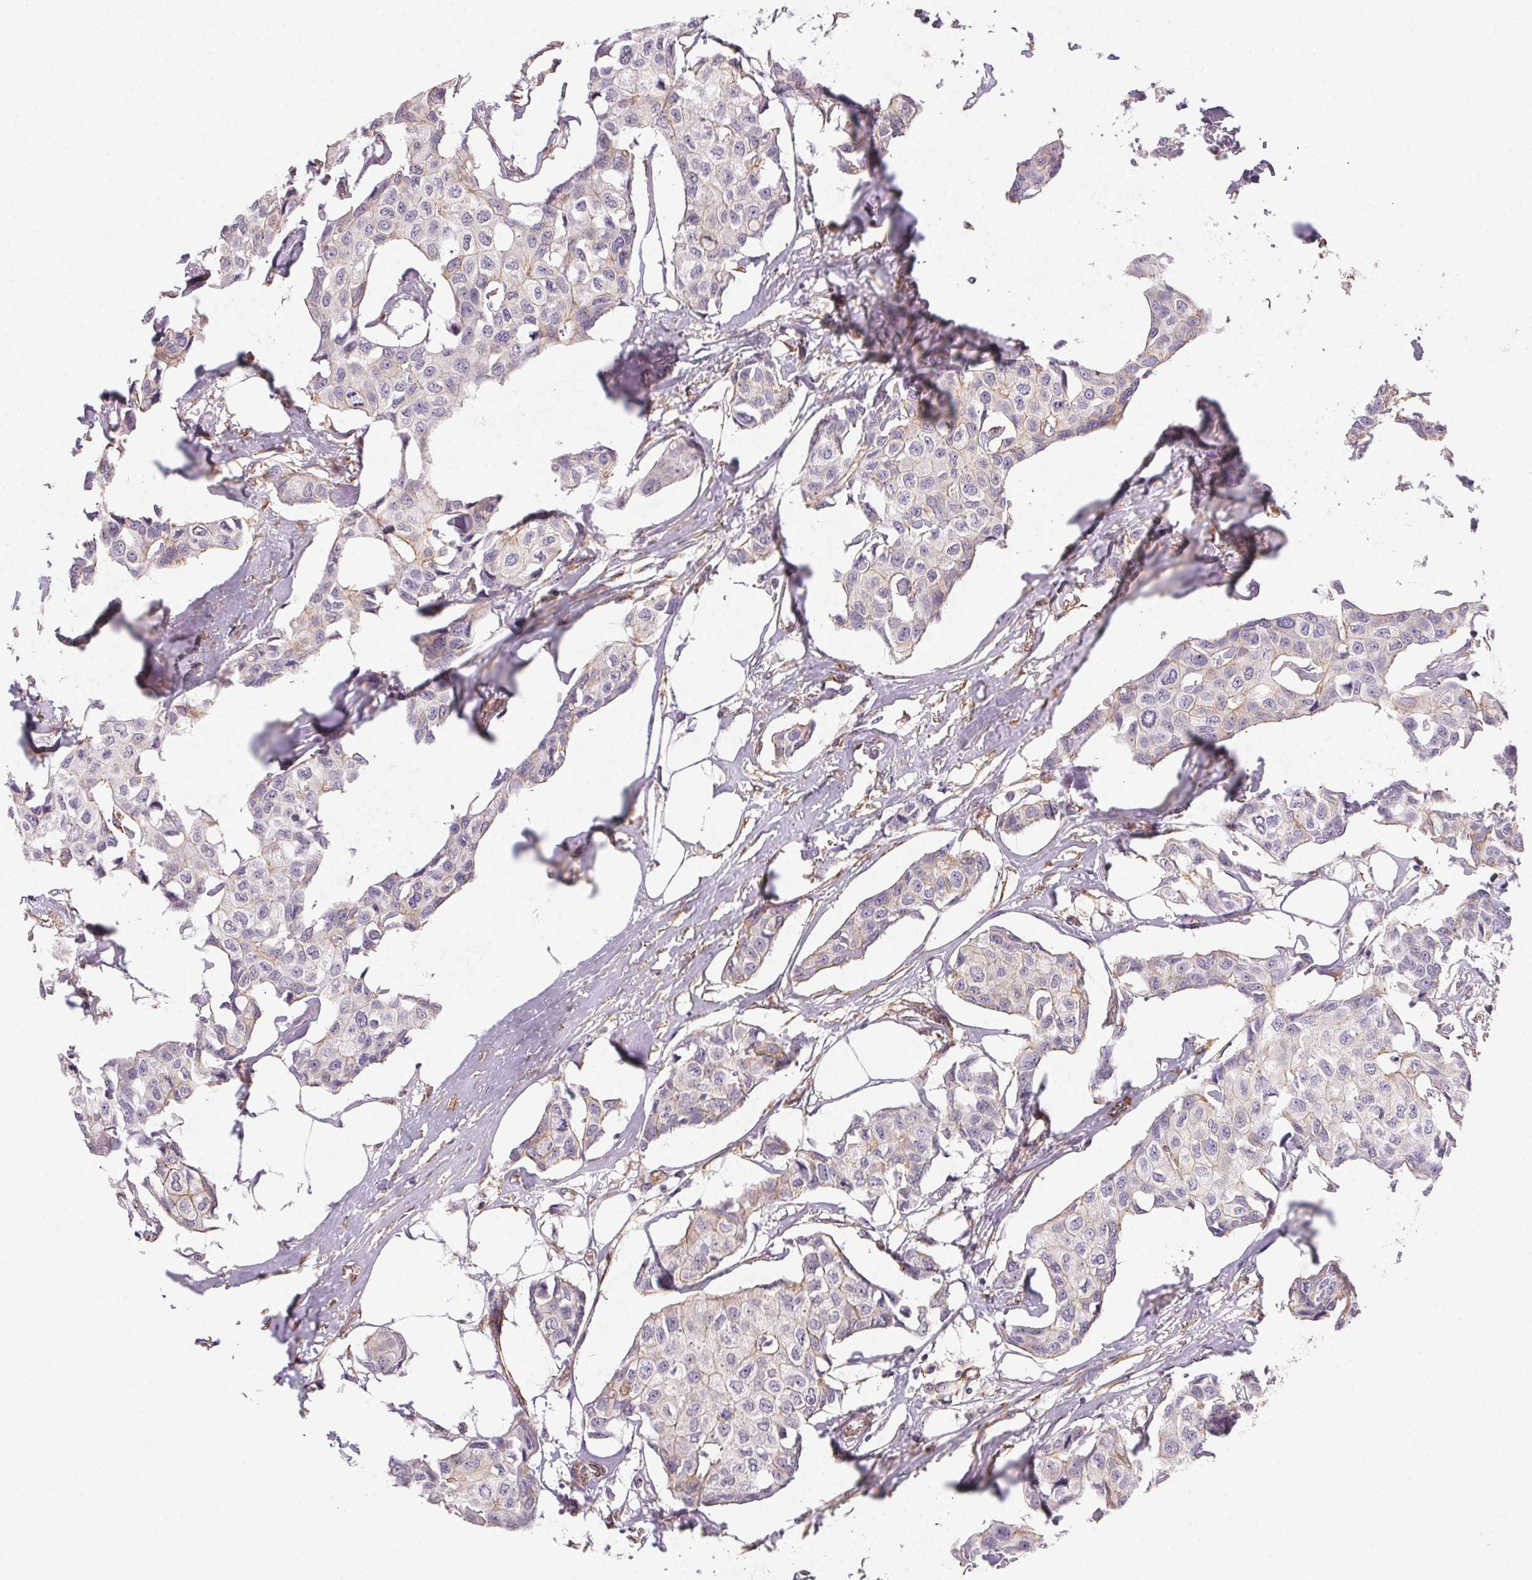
{"staining": {"intensity": "negative", "quantity": "none", "location": "none"}, "tissue": "breast cancer", "cell_type": "Tumor cells", "image_type": "cancer", "snomed": [{"axis": "morphology", "description": "Duct carcinoma"}, {"axis": "topography", "description": "Breast"}], "caption": "This is an immunohistochemistry (IHC) histopathology image of human breast cancer (intraductal carcinoma). There is no staining in tumor cells.", "gene": "PLA2G4F", "patient": {"sex": "female", "age": 80}}